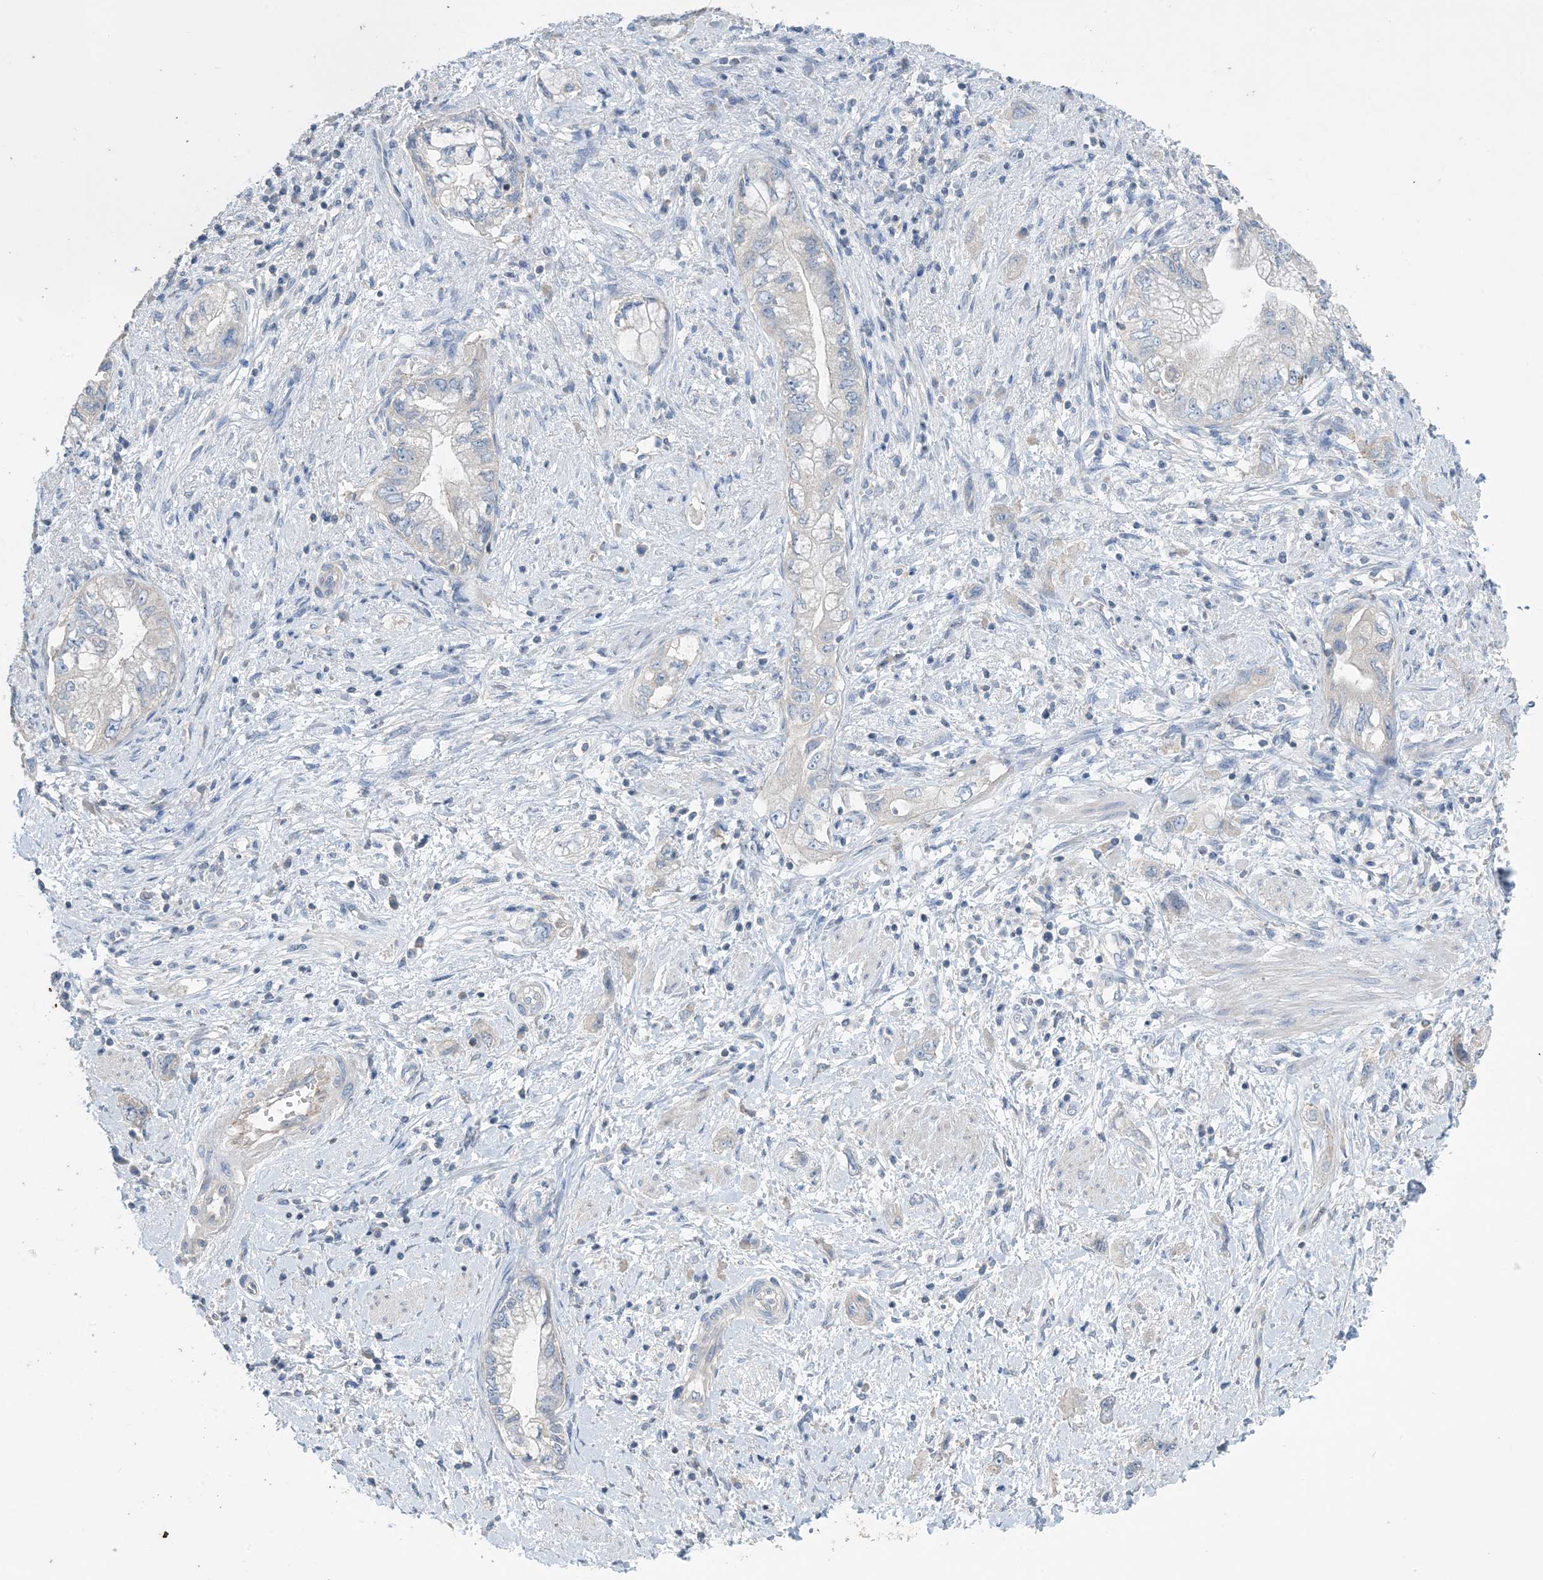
{"staining": {"intensity": "negative", "quantity": "none", "location": "none"}, "tissue": "pancreatic cancer", "cell_type": "Tumor cells", "image_type": "cancer", "snomed": [{"axis": "morphology", "description": "Adenocarcinoma, NOS"}, {"axis": "topography", "description": "Pancreas"}], "caption": "IHC image of neoplastic tissue: human pancreatic adenocarcinoma stained with DAB (3,3'-diaminobenzidine) displays no significant protein staining in tumor cells. (Brightfield microscopy of DAB (3,3'-diaminobenzidine) immunohistochemistry (IHC) at high magnification).", "gene": "KPRP", "patient": {"sex": "female", "age": 73}}